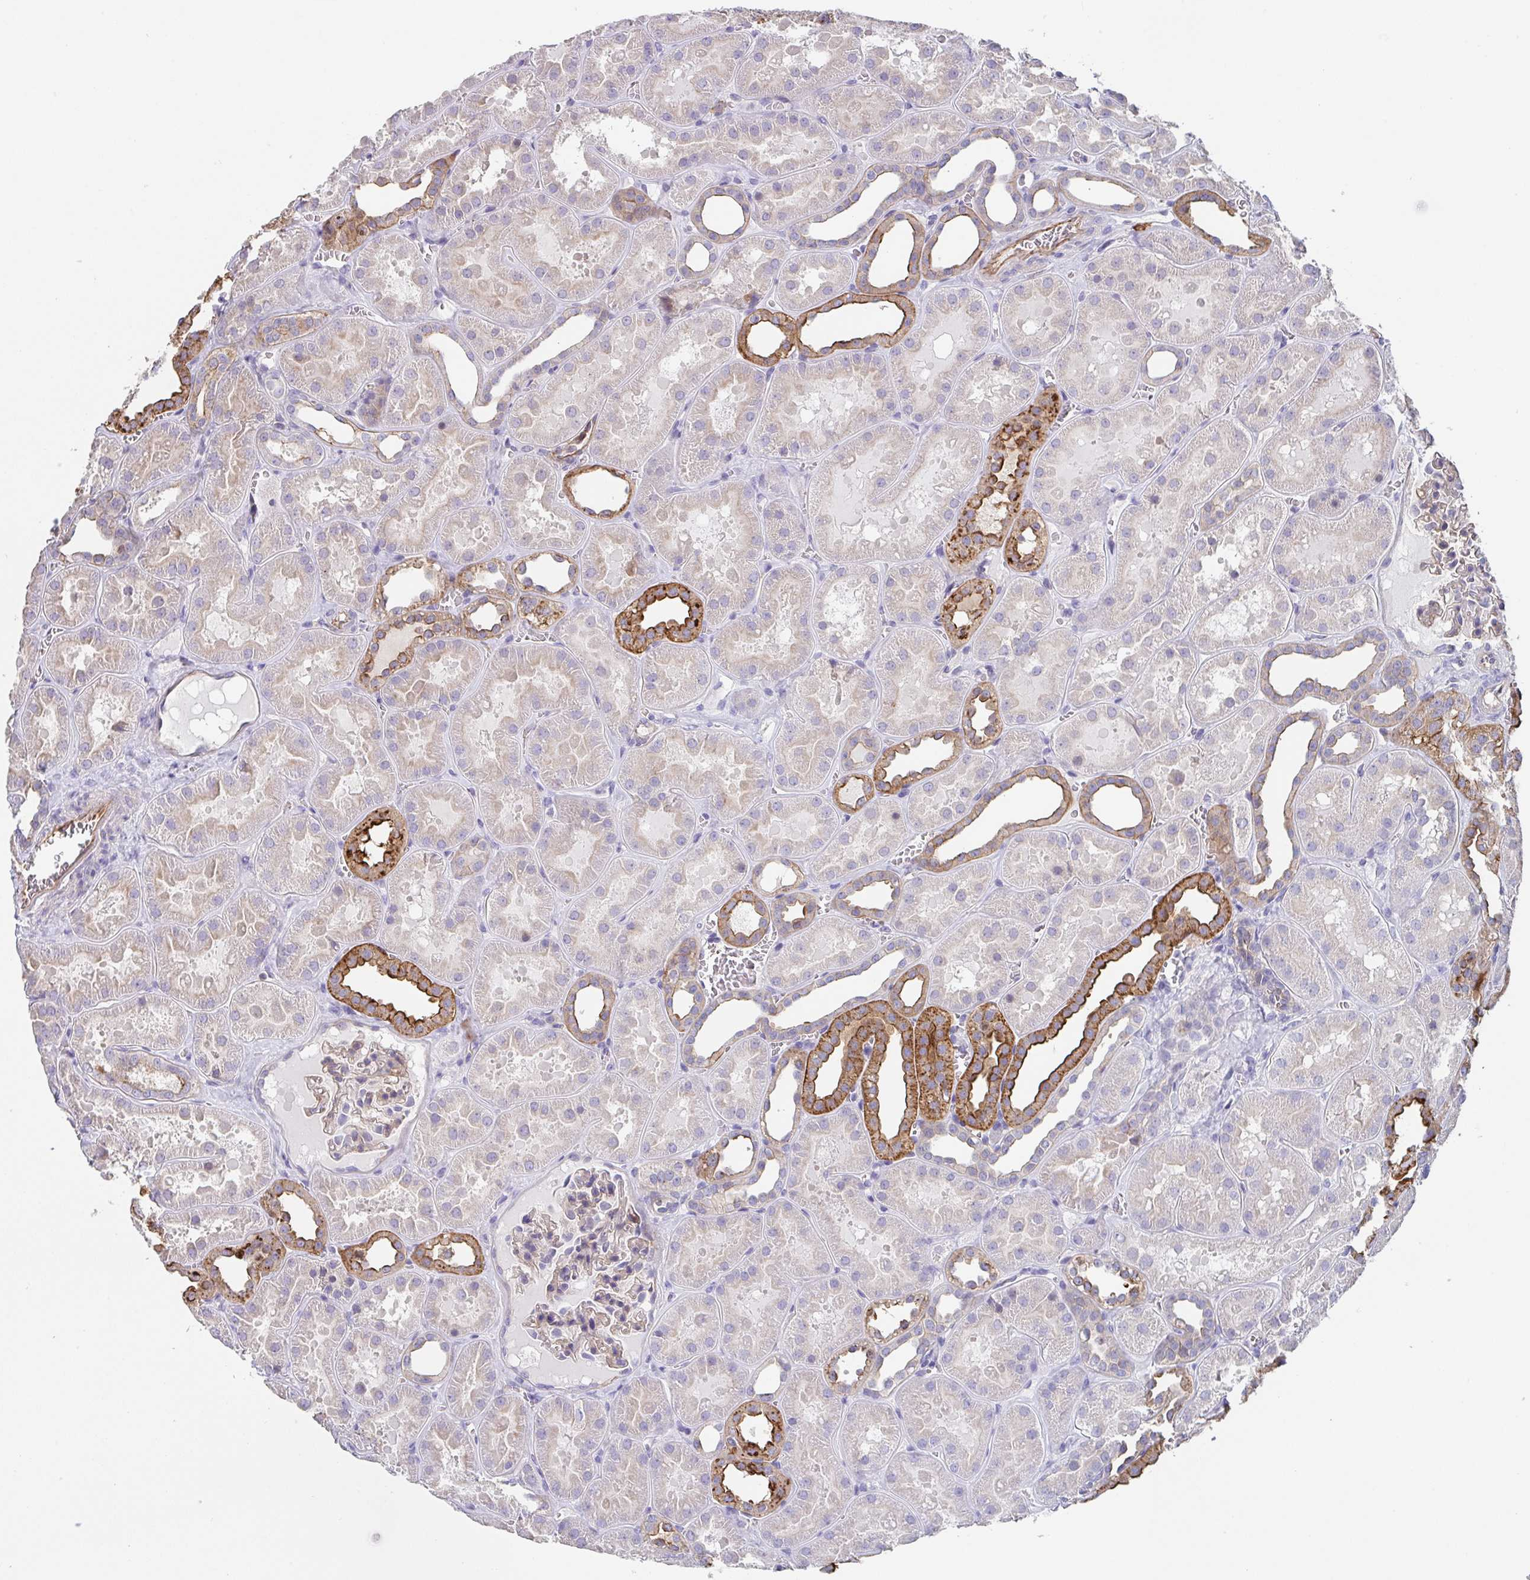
{"staining": {"intensity": "negative", "quantity": "none", "location": "none"}, "tissue": "kidney", "cell_type": "Cells in glomeruli", "image_type": "normal", "snomed": [{"axis": "morphology", "description": "Normal tissue, NOS"}, {"axis": "topography", "description": "Kidney"}], "caption": "Protein analysis of benign kidney shows no significant positivity in cells in glomeruli. Nuclei are stained in blue.", "gene": "DBN1", "patient": {"sex": "female", "age": 41}}